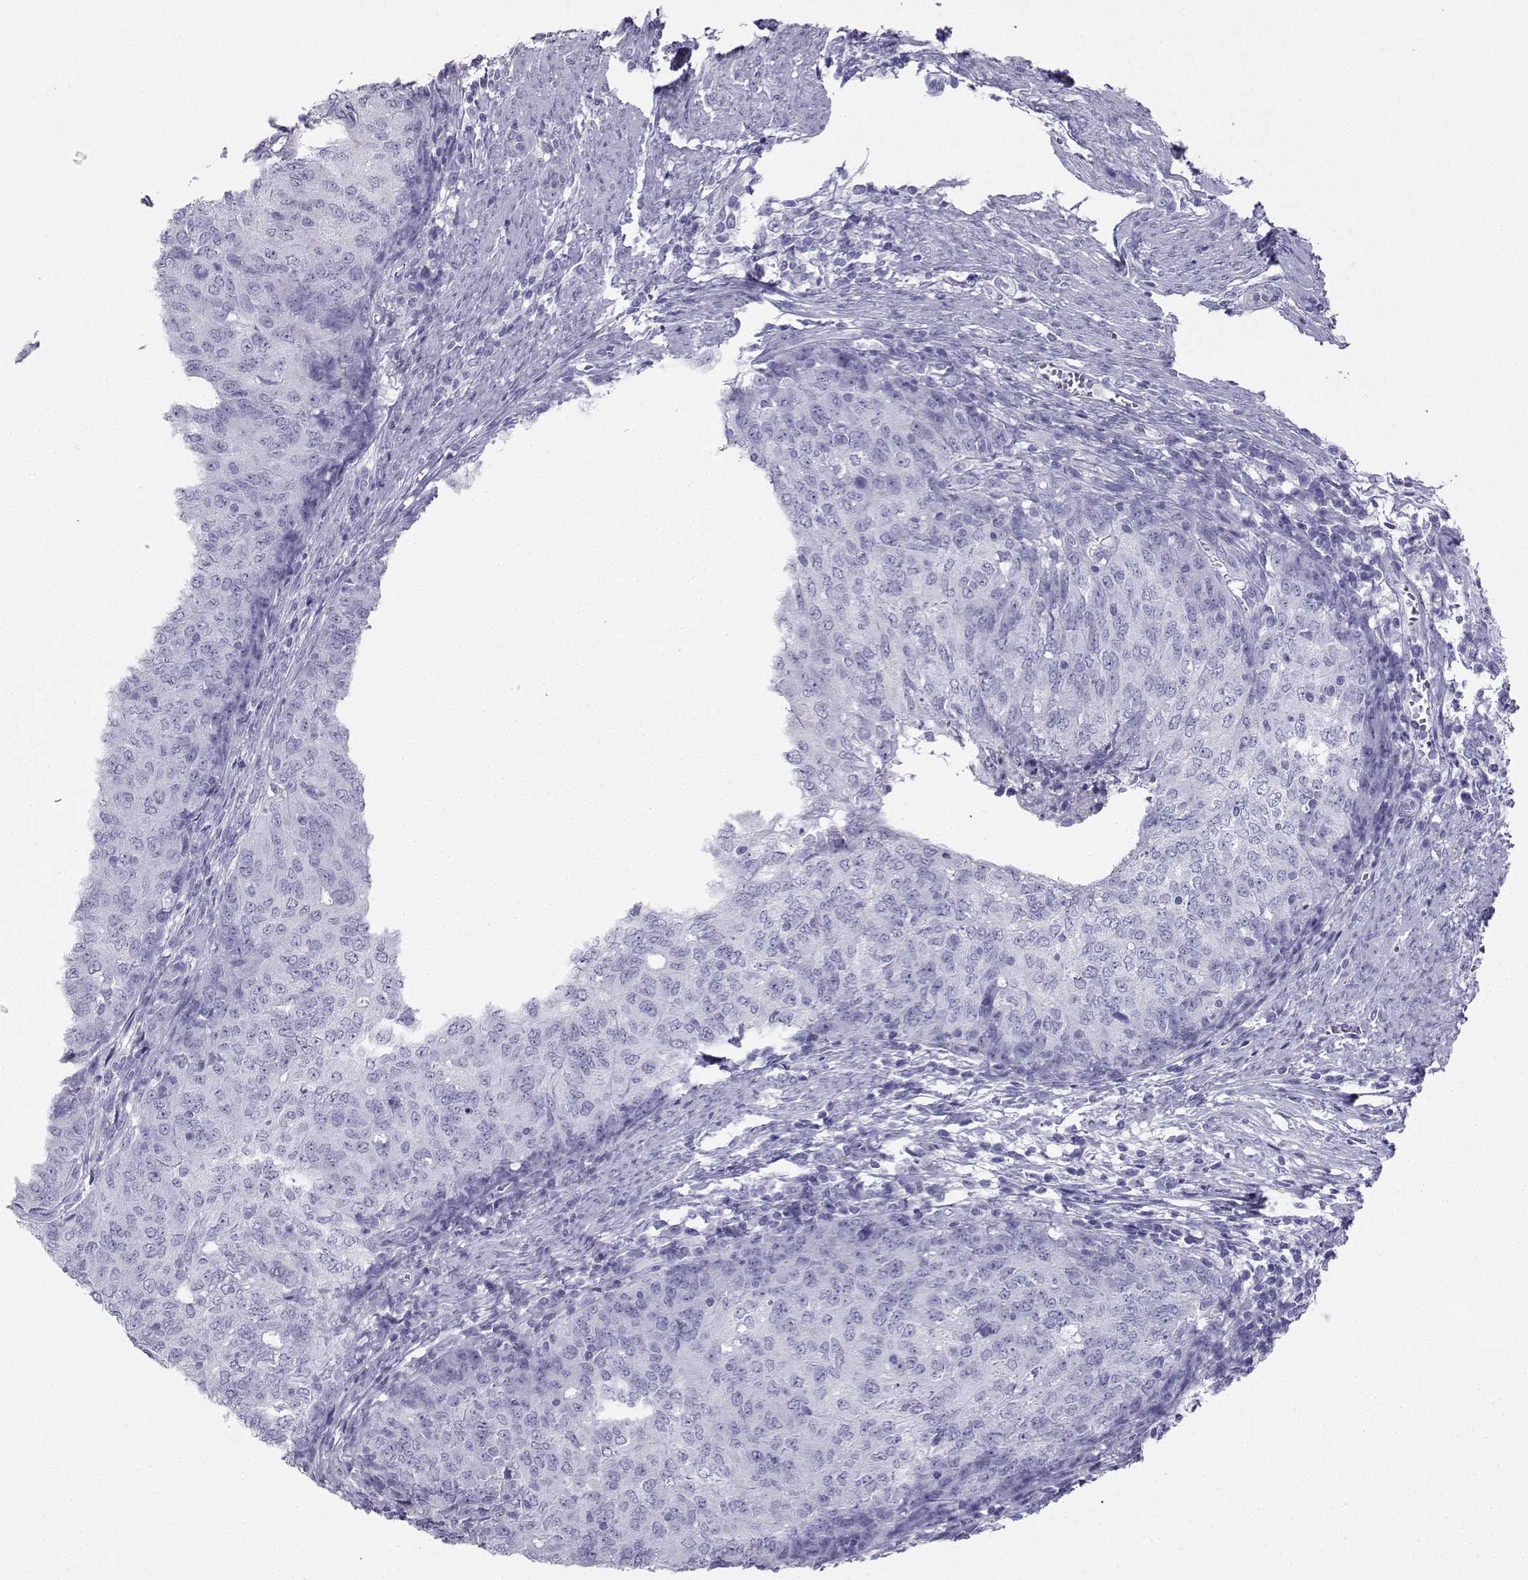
{"staining": {"intensity": "negative", "quantity": "none", "location": "none"}, "tissue": "endometrial cancer", "cell_type": "Tumor cells", "image_type": "cancer", "snomed": [{"axis": "morphology", "description": "Adenocarcinoma, NOS"}, {"axis": "topography", "description": "Endometrium"}], "caption": "Tumor cells are negative for brown protein staining in endometrial adenocarcinoma. (DAB (3,3'-diaminobenzidine) immunohistochemistry visualized using brightfield microscopy, high magnification).", "gene": "CD109", "patient": {"sex": "female", "age": 82}}